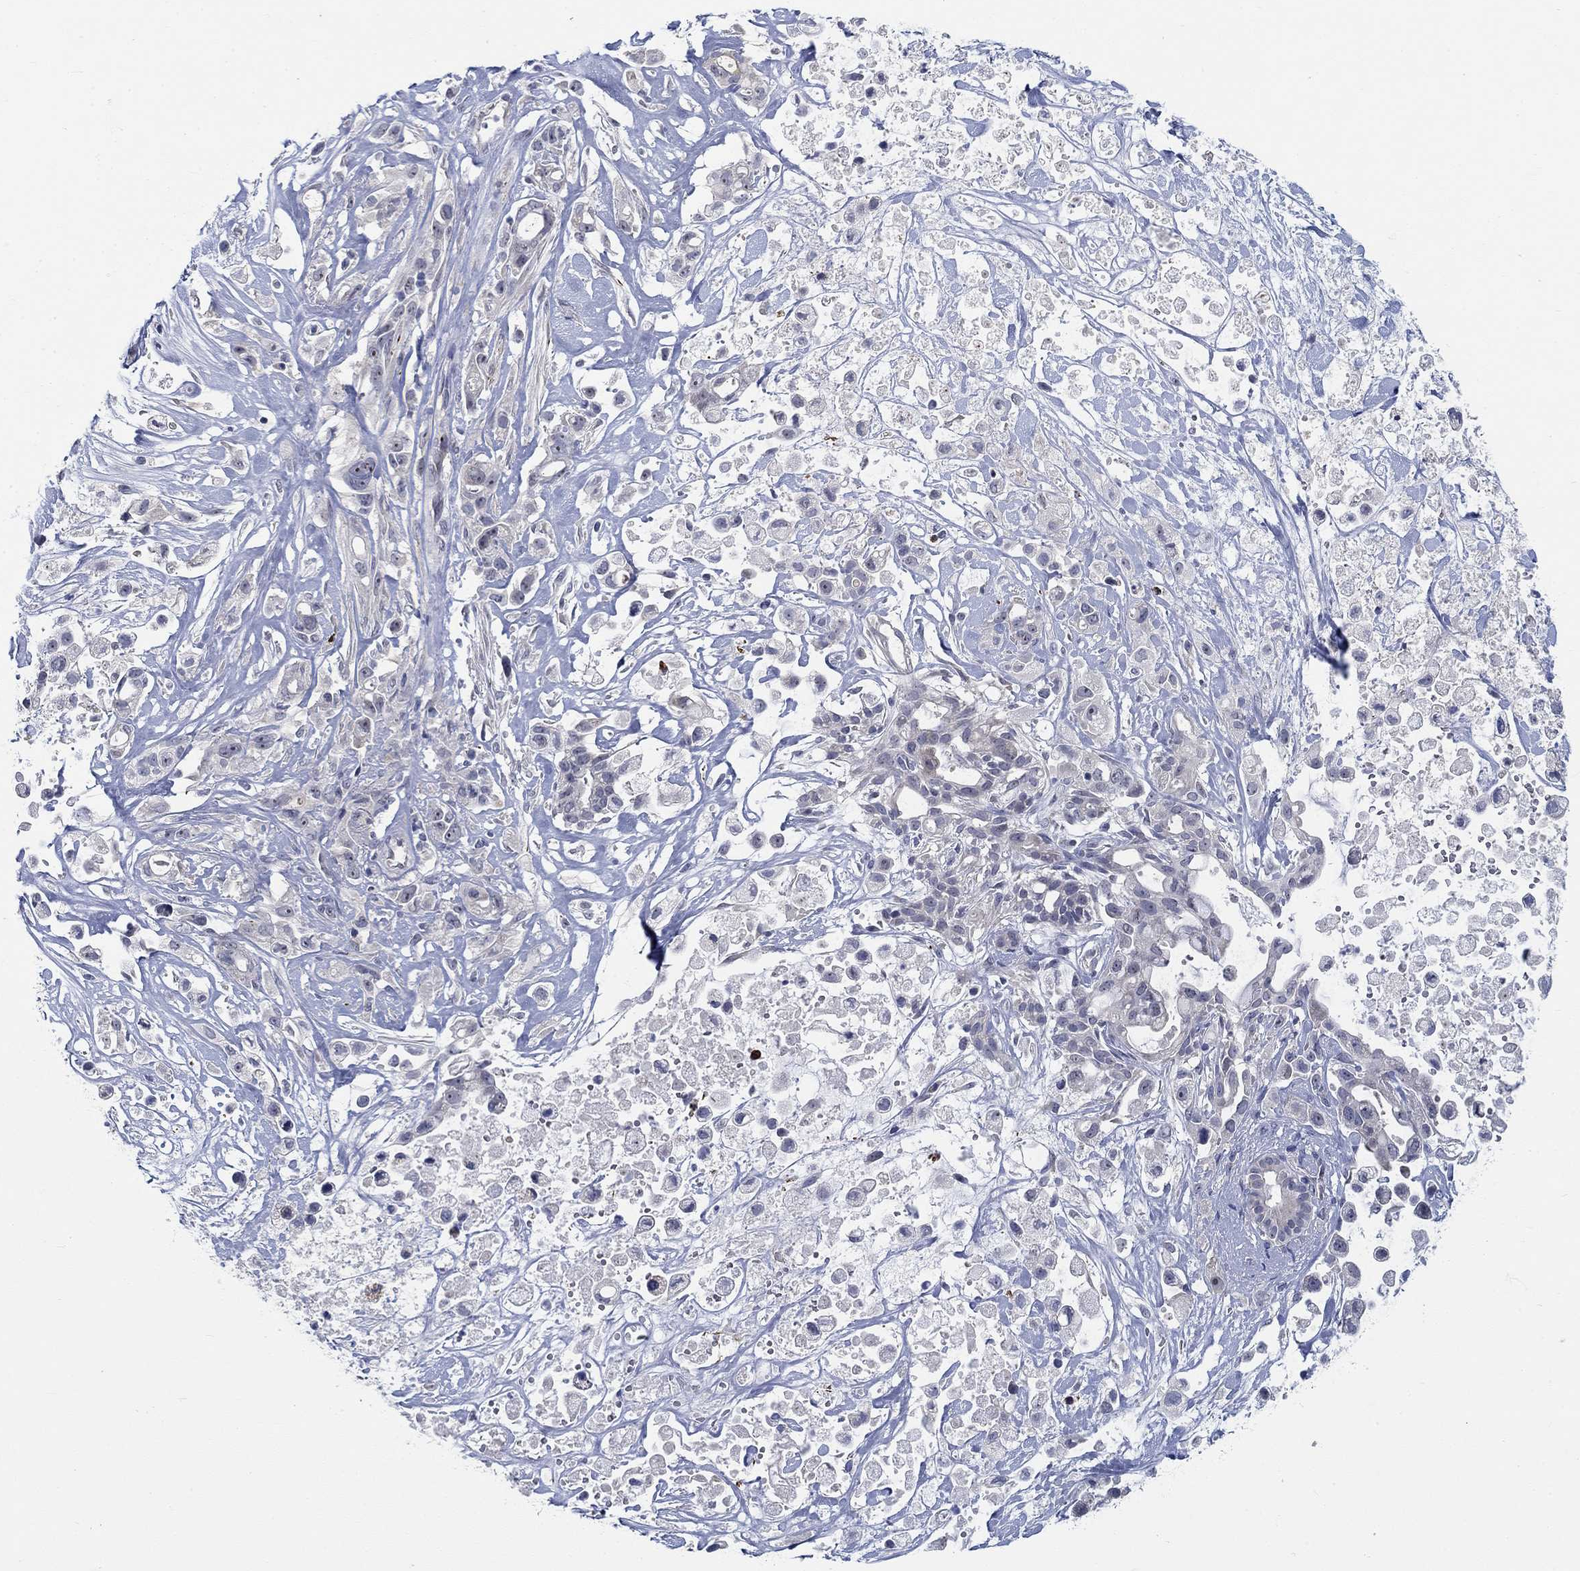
{"staining": {"intensity": "strong", "quantity": "<25%", "location": "nuclear"}, "tissue": "pancreatic cancer", "cell_type": "Tumor cells", "image_type": "cancer", "snomed": [{"axis": "morphology", "description": "Adenocarcinoma, NOS"}, {"axis": "topography", "description": "Pancreas"}], "caption": "Immunohistochemistry (IHC) staining of adenocarcinoma (pancreatic), which exhibits medium levels of strong nuclear expression in about <25% of tumor cells indicating strong nuclear protein expression. The staining was performed using DAB (brown) for protein detection and nuclei were counterstained in hematoxylin (blue).", "gene": "SMIM18", "patient": {"sex": "male", "age": 44}}